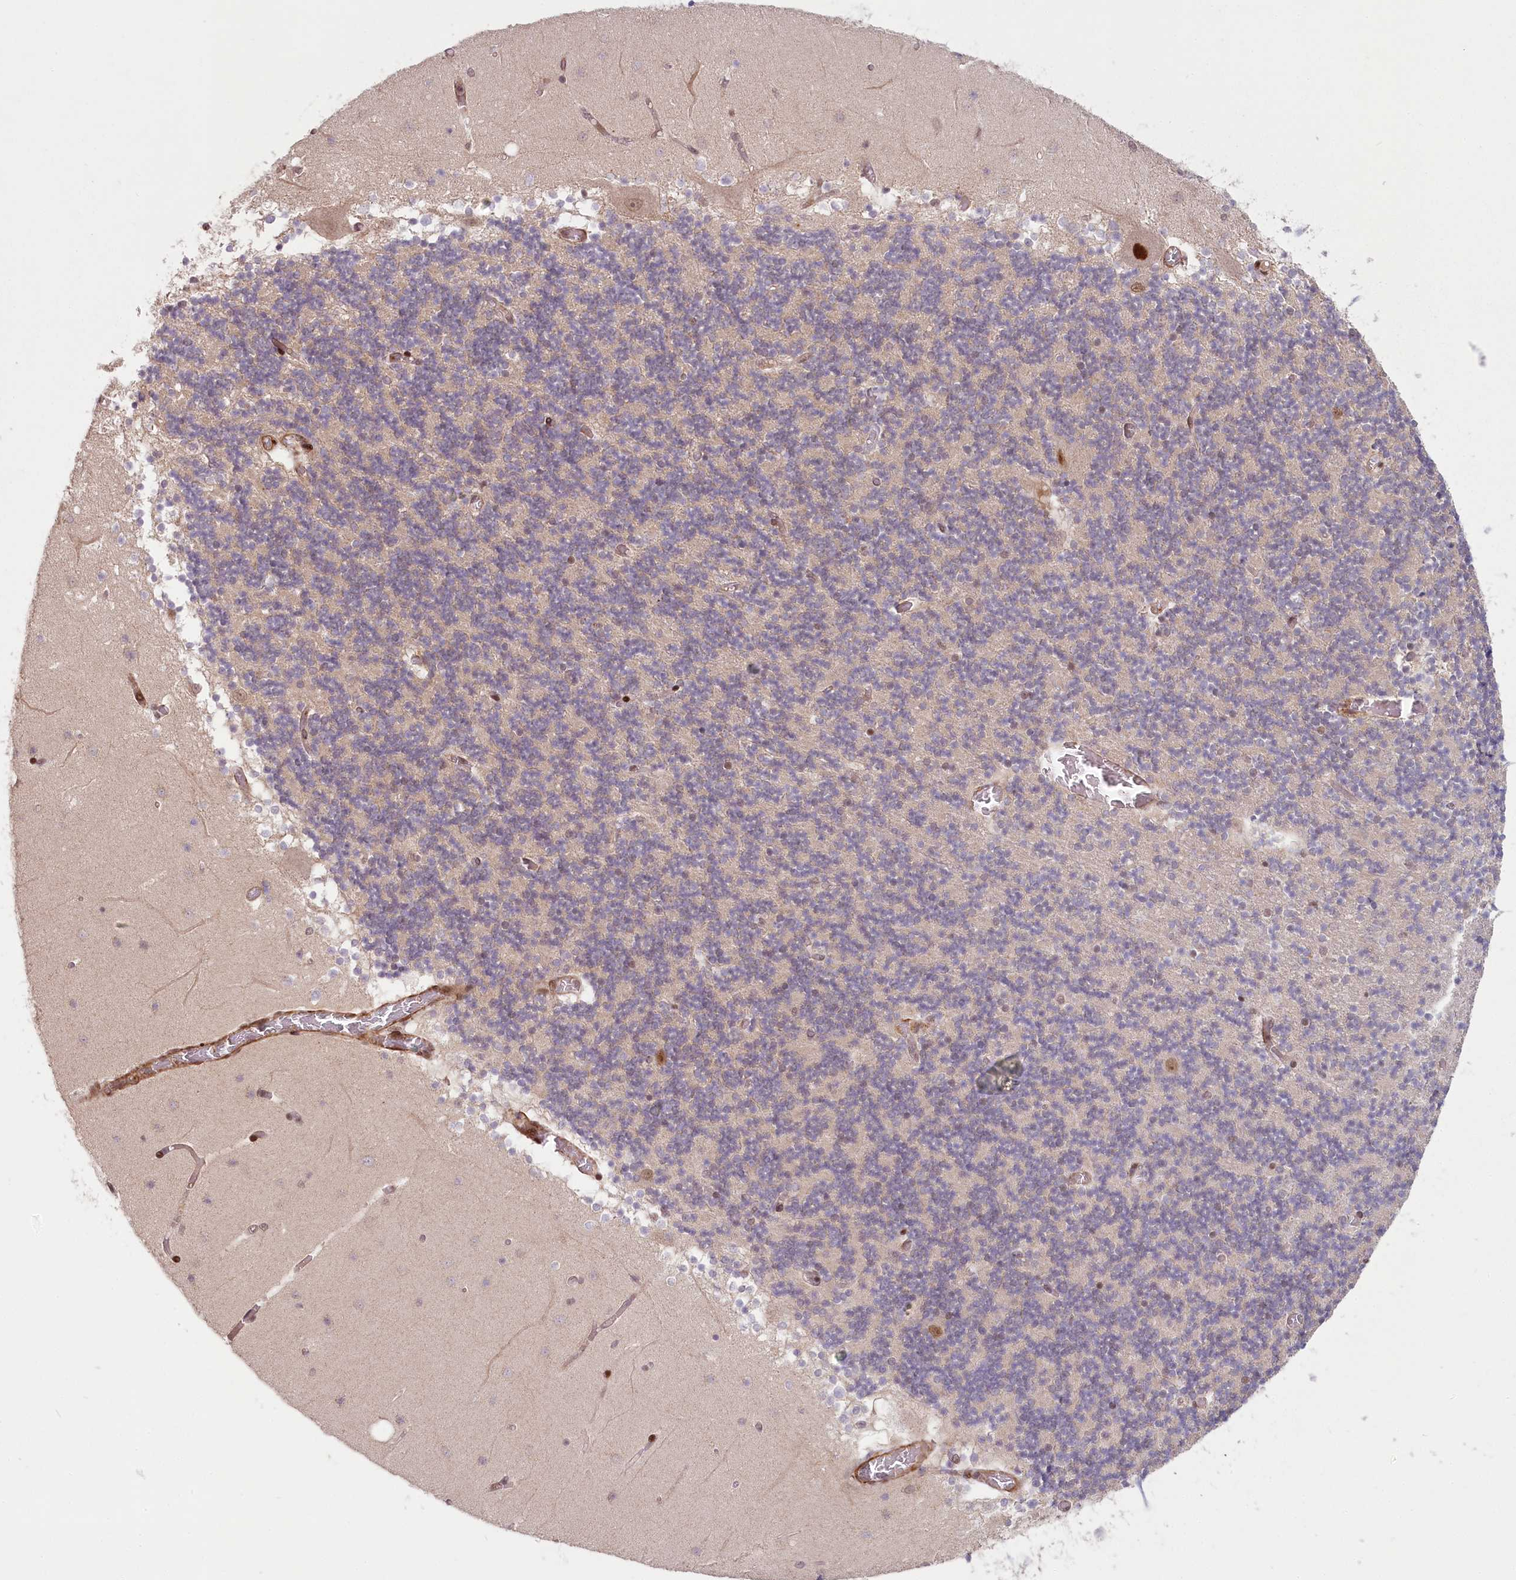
{"staining": {"intensity": "negative", "quantity": "none", "location": "none"}, "tissue": "cerebellum", "cell_type": "Cells in granular layer", "image_type": "normal", "snomed": [{"axis": "morphology", "description": "Normal tissue, NOS"}, {"axis": "topography", "description": "Cerebellum"}], "caption": "This is an IHC micrograph of normal human cerebellum. There is no staining in cells in granular layer.", "gene": "FAM204A", "patient": {"sex": "female", "age": 28}}